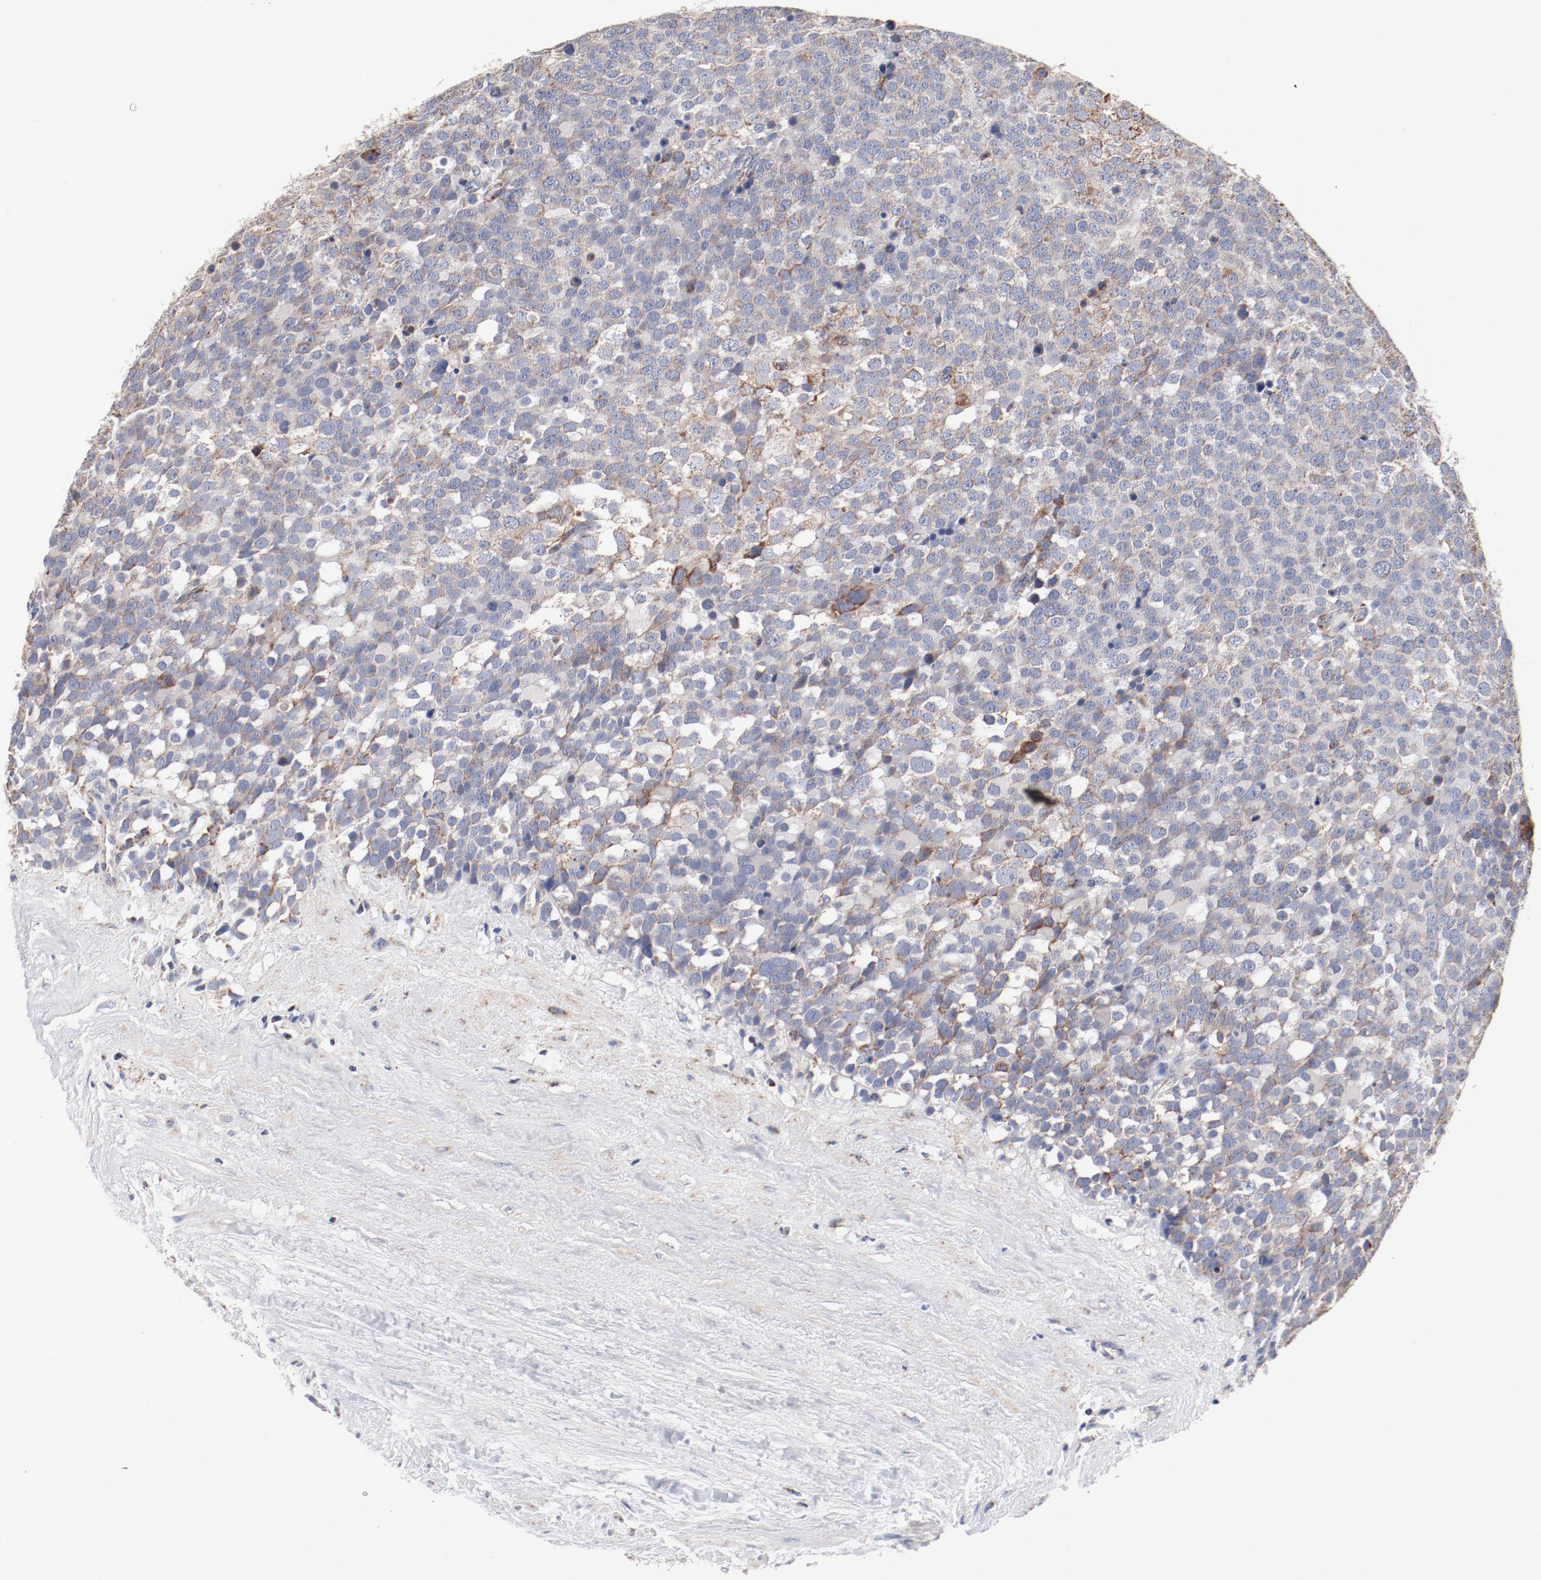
{"staining": {"intensity": "weak", "quantity": ">75%", "location": "cytoplasmic/membranous"}, "tissue": "testis cancer", "cell_type": "Tumor cells", "image_type": "cancer", "snomed": [{"axis": "morphology", "description": "Seminoma, NOS"}, {"axis": "topography", "description": "Testis"}], "caption": "Weak cytoplasmic/membranous expression for a protein is identified in approximately >75% of tumor cells of testis cancer using immunohistochemistry.", "gene": "NDUFV2", "patient": {"sex": "male", "age": 71}}